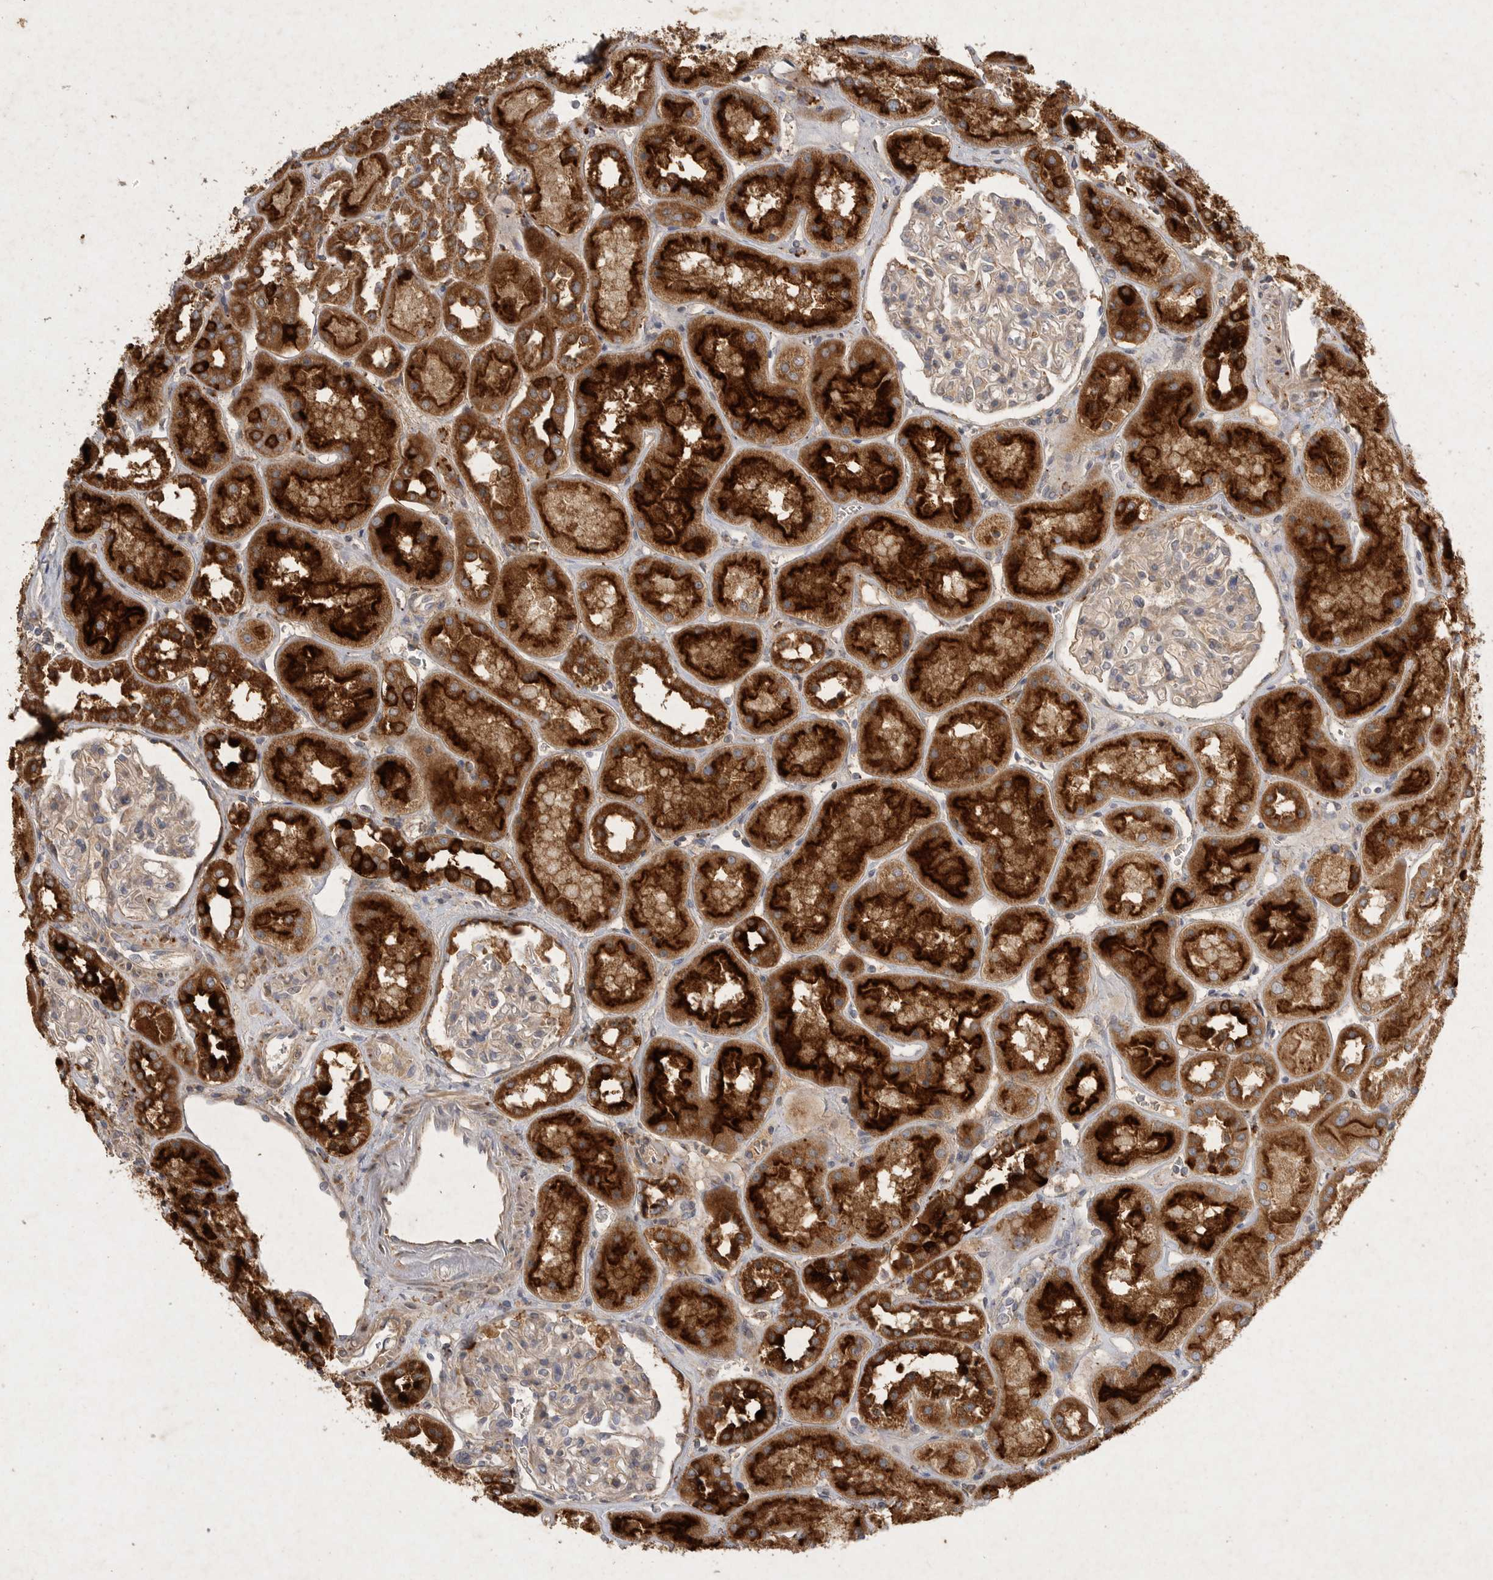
{"staining": {"intensity": "moderate", "quantity": "<25%", "location": "cytoplasmic/membranous"}, "tissue": "kidney", "cell_type": "Cells in glomeruli", "image_type": "normal", "snomed": [{"axis": "morphology", "description": "Normal tissue, NOS"}, {"axis": "topography", "description": "Kidney"}], "caption": "The image reveals immunohistochemical staining of unremarkable kidney. There is moderate cytoplasmic/membranous staining is seen in approximately <25% of cells in glomeruli. The protein is shown in brown color, while the nuclei are stained blue.", "gene": "MRPL41", "patient": {"sex": "male", "age": 70}}